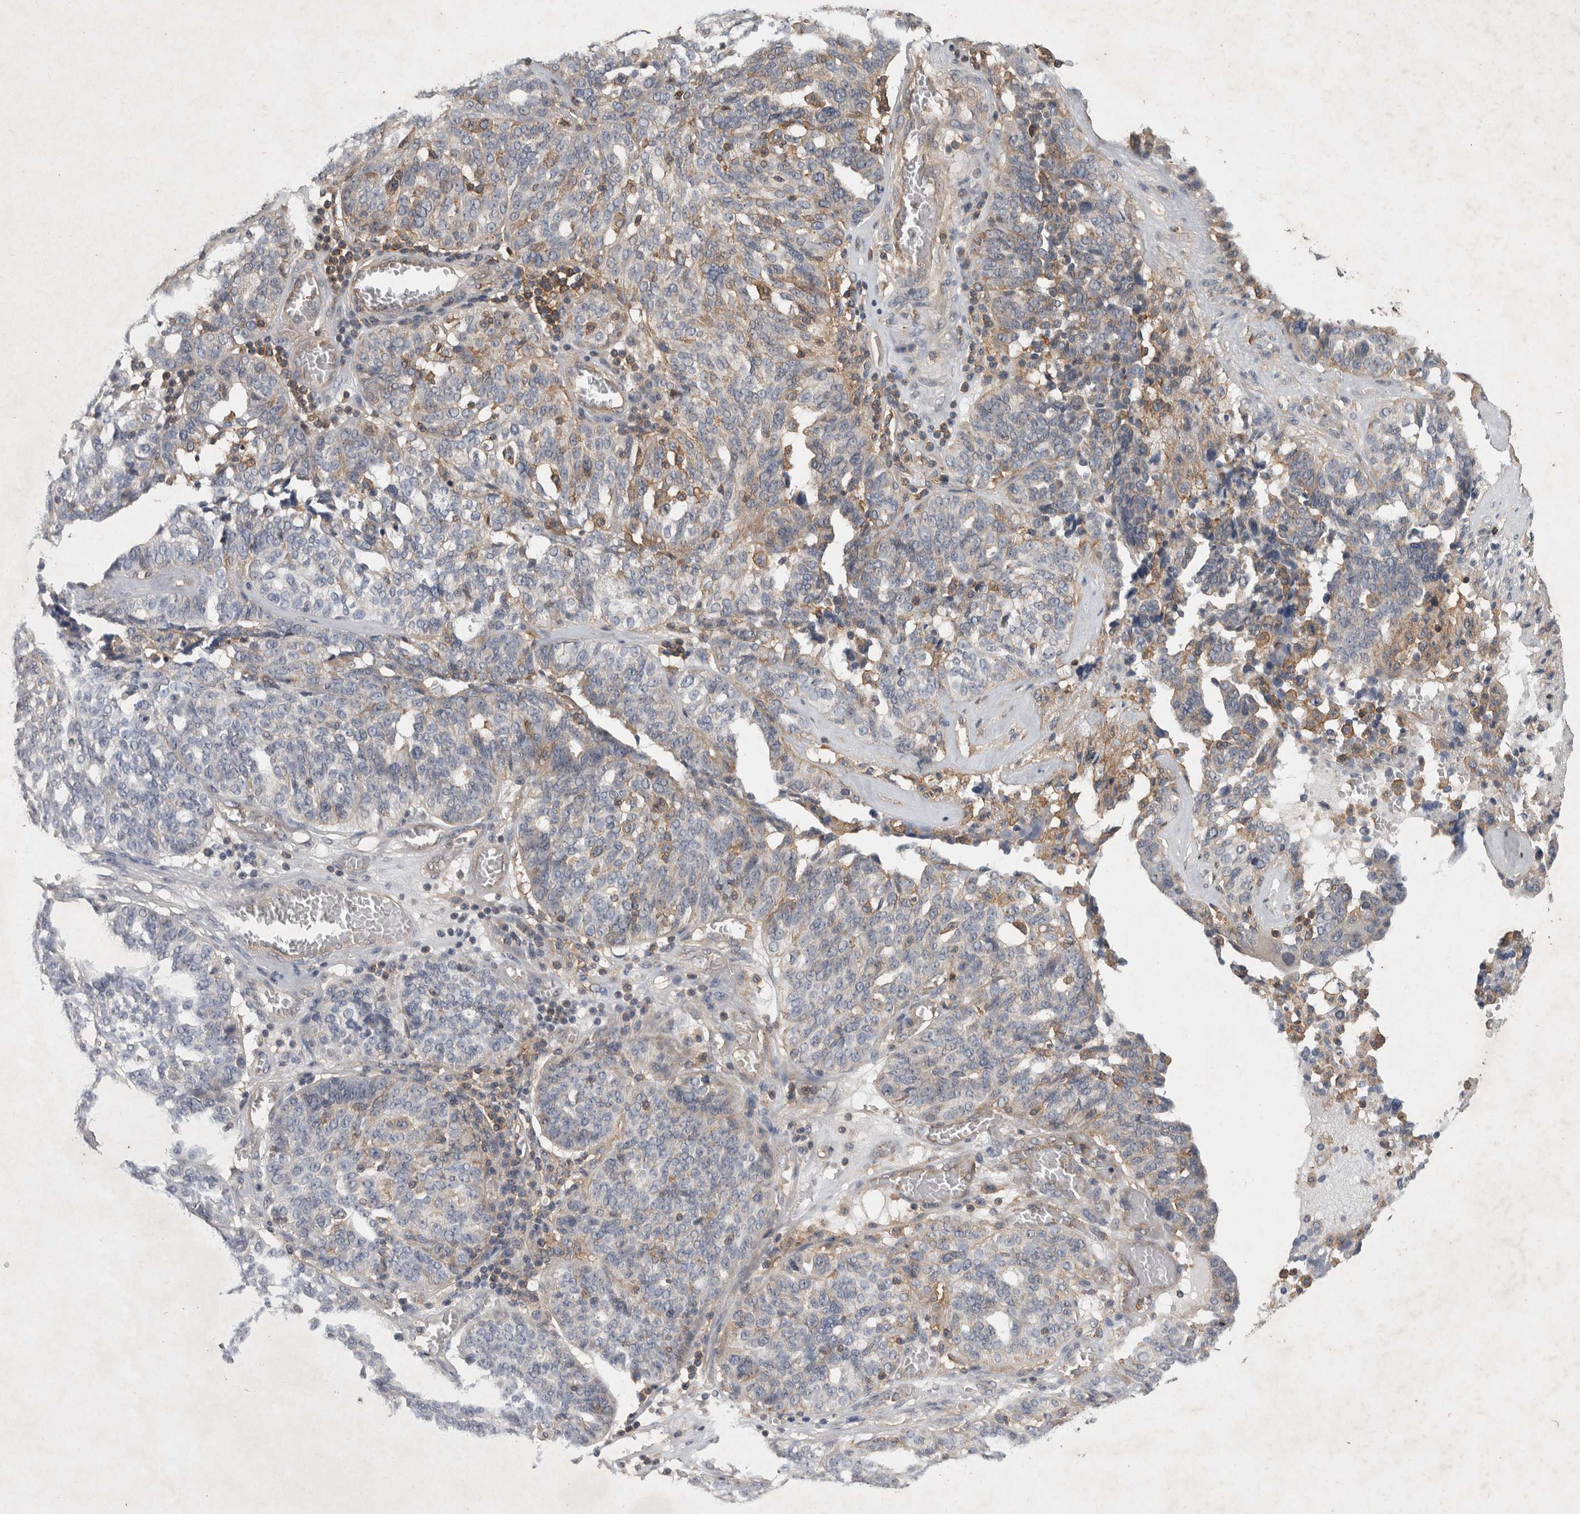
{"staining": {"intensity": "weak", "quantity": "<25%", "location": "cytoplasmic/membranous"}, "tissue": "ovarian cancer", "cell_type": "Tumor cells", "image_type": "cancer", "snomed": [{"axis": "morphology", "description": "Cystadenocarcinoma, serous, NOS"}, {"axis": "topography", "description": "Ovary"}], "caption": "High power microscopy photomicrograph of an IHC micrograph of ovarian serous cystadenocarcinoma, revealing no significant expression in tumor cells. (DAB immunohistochemistry with hematoxylin counter stain).", "gene": "SPATA48", "patient": {"sex": "female", "age": 59}}